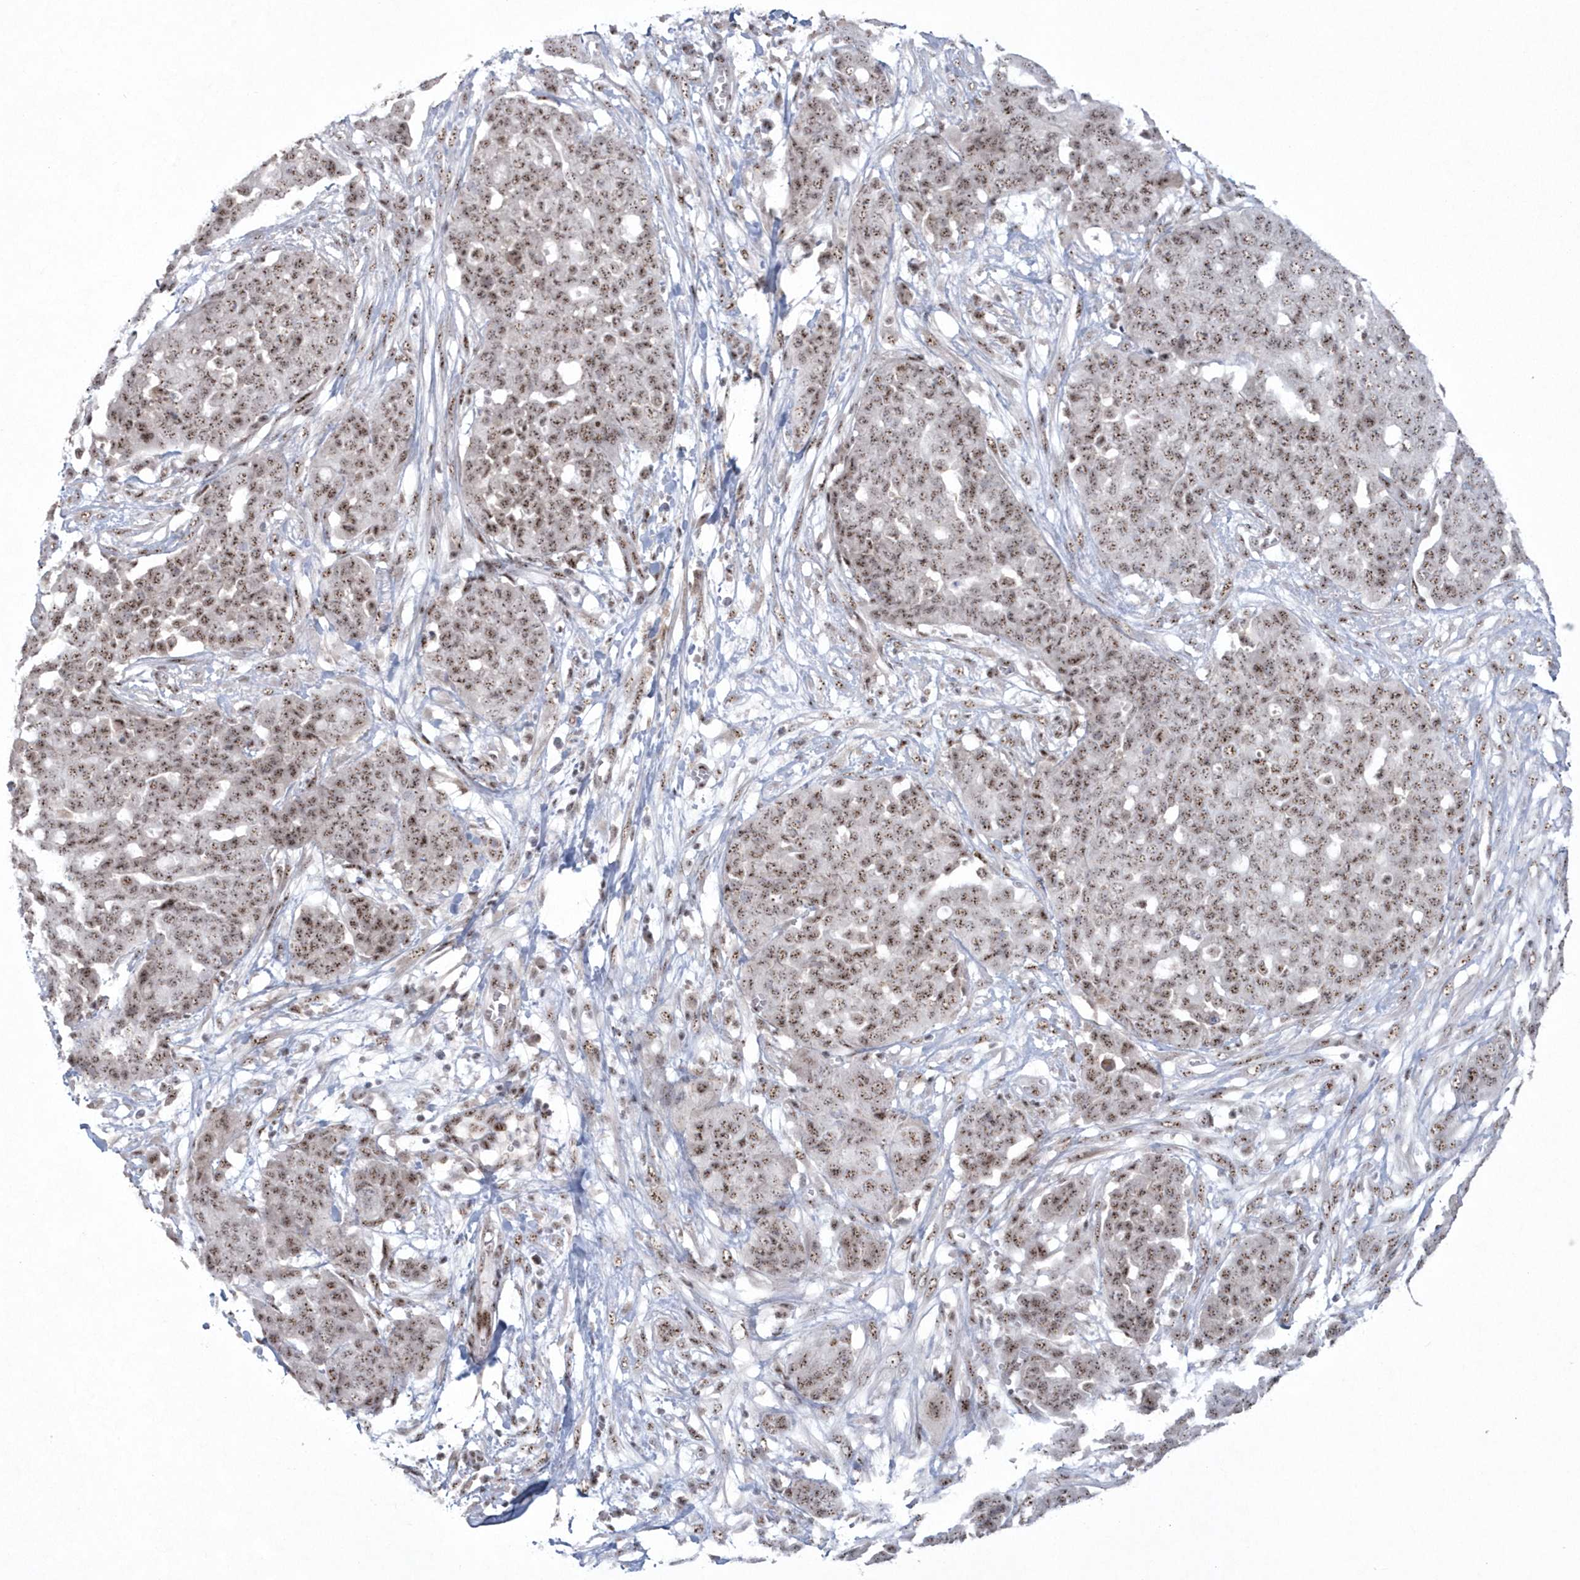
{"staining": {"intensity": "moderate", "quantity": ">75%", "location": "nuclear"}, "tissue": "ovarian cancer", "cell_type": "Tumor cells", "image_type": "cancer", "snomed": [{"axis": "morphology", "description": "Cystadenocarcinoma, serous, NOS"}, {"axis": "topography", "description": "Soft tissue"}, {"axis": "topography", "description": "Ovary"}], "caption": "The immunohistochemical stain highlights moderate nuclear staining in tumor cells of ovarian cancer (serous cystadenocarcinoma) tissue.", "gene": "KDM6B", "patient": {"sex": "female", "age": 57}}